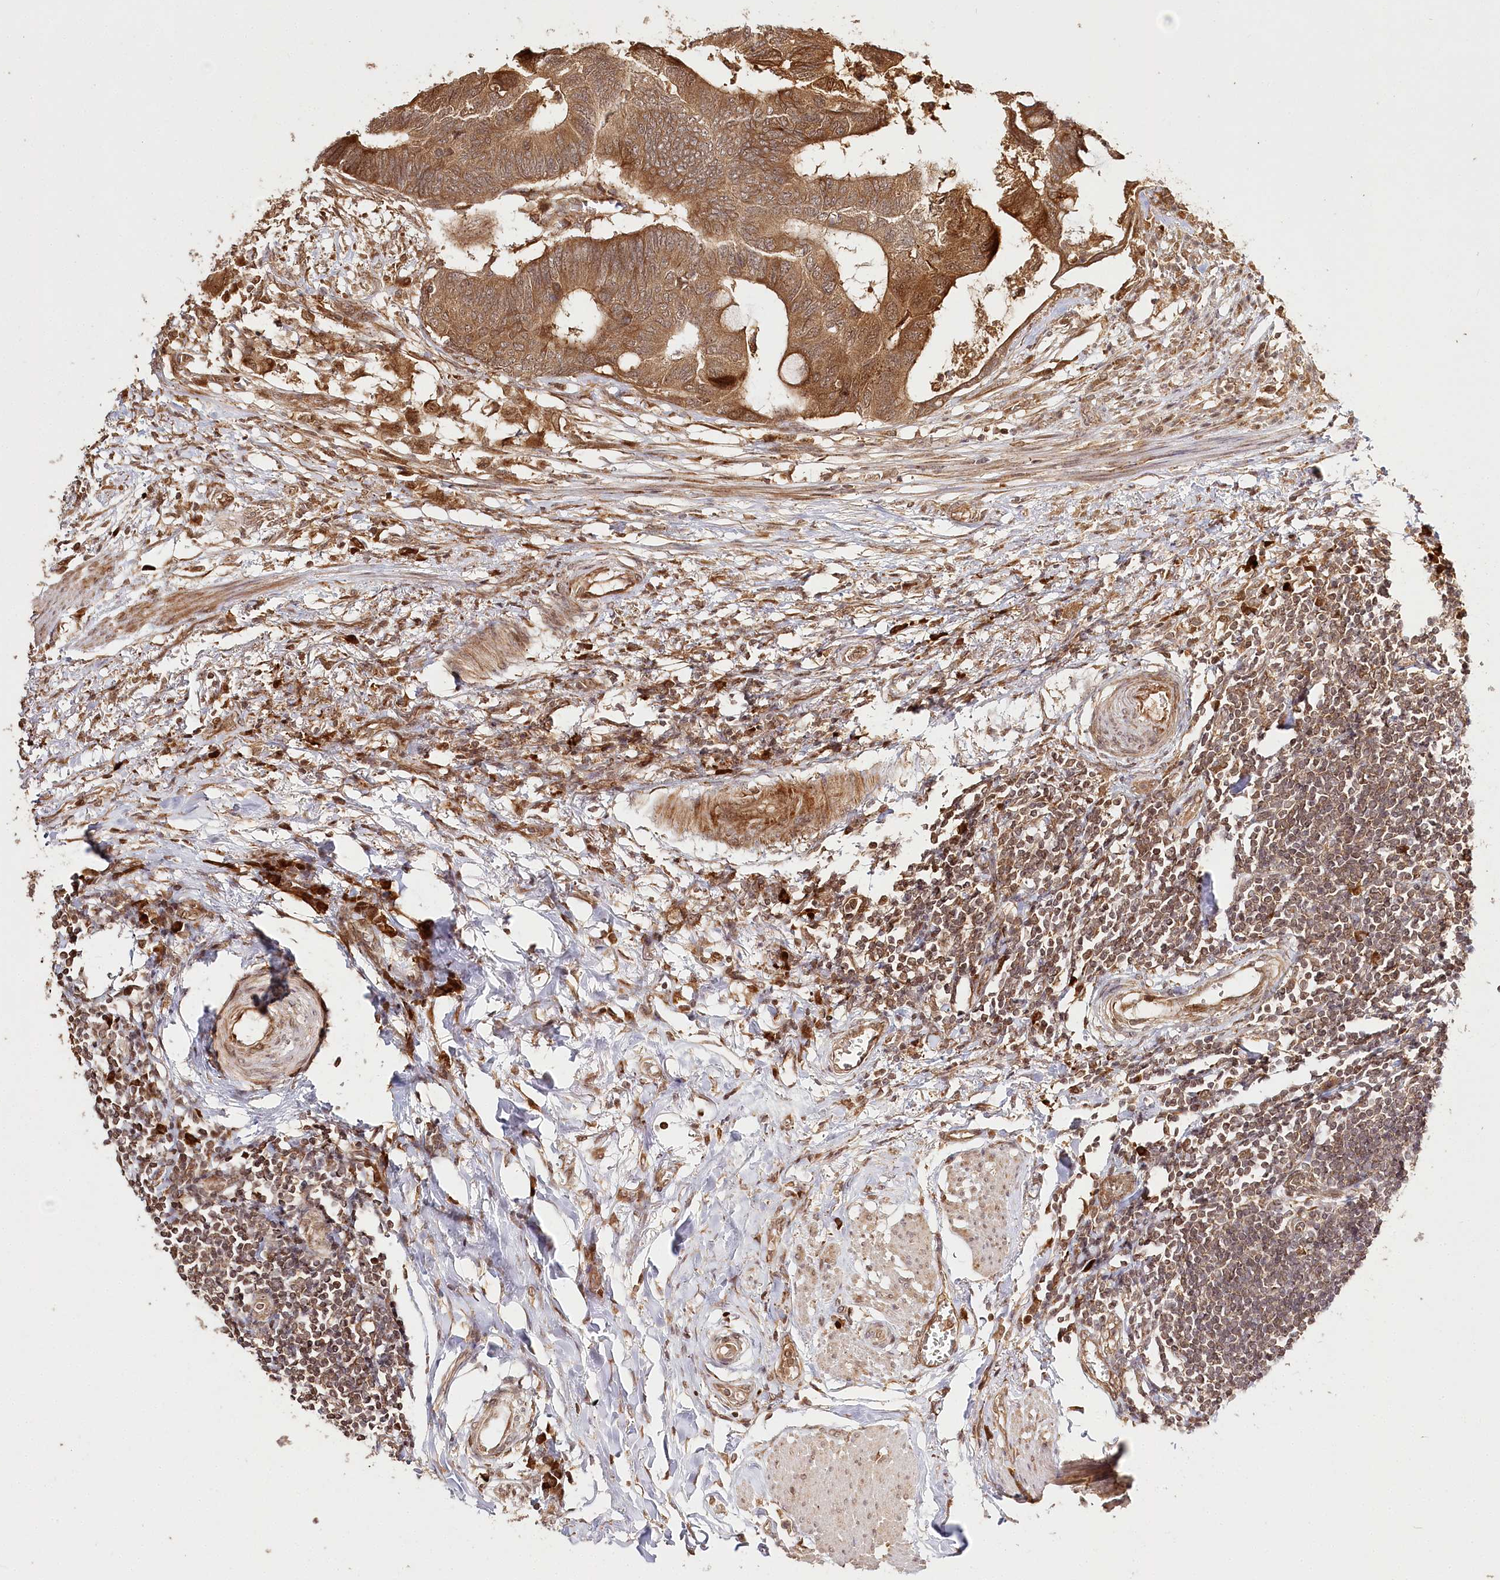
{"staining": {"intensity": "strong", "quantity": ">75%", "location": "cytoplasmic/membranous,nuclear"}, "tissue": "colorectal cancer", "cell_type": "Tumor cells", "image_type": "cancer", "snomed": [{"axis": "morphology", "description": "Normal tissue, NOS"}, {"axis": "morphology", "description": "Adenocarcinoma, NOS"}, {"axis": "topography", "description": "Rectum"}, {"axis": "topography", "description": "Peripheral nerve tissue"}], "caption": "Tumor cells reveal strong cytoplasmic/membranous and nuclear expression in about >75% of cells in colorectal adenocarcinoma.", "gene": "ULK2", "patient": {"sex": "male", "age": 92}}